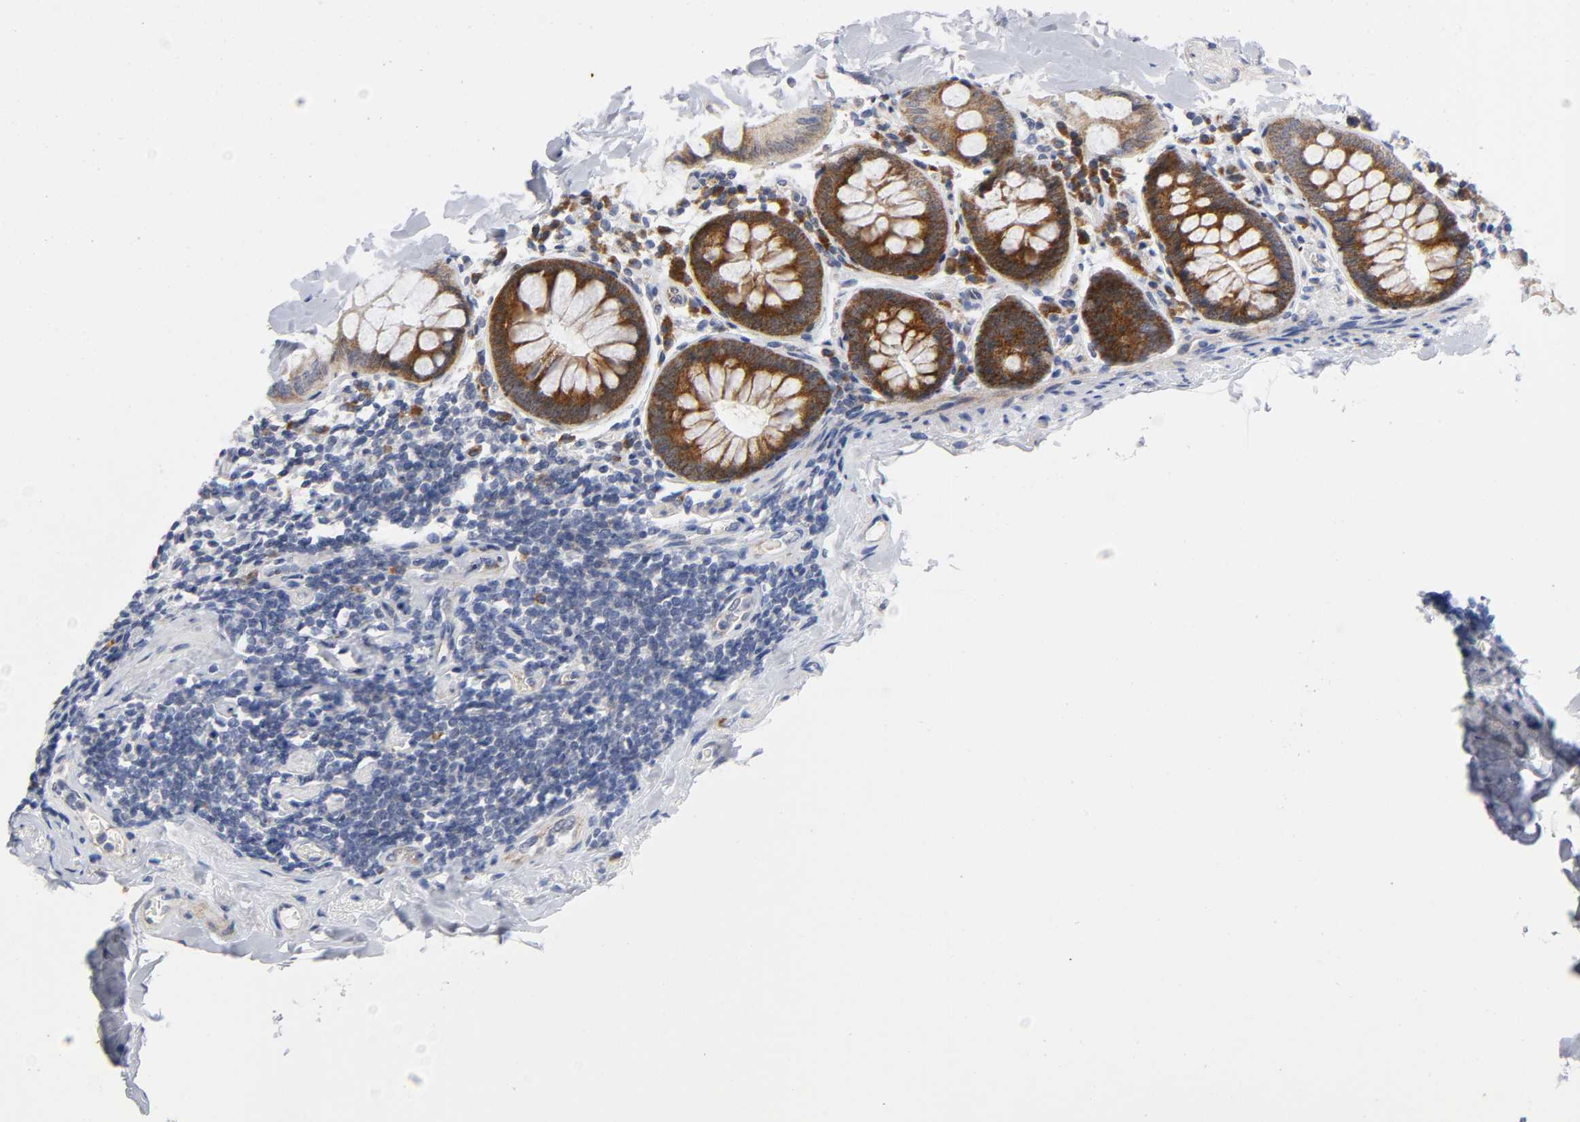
{"staining": {"intensity": "negative", "quantity": "none", "location": "none"}, "tissue": "colon", "cell_type": "Endothelial cells", "image_type": "normal", "snomed": [{"axis": "morphology", "description": "Normal tissue, NOS"}, {"axis": "topography", "description": "Colon"}], "caption": "DAB immunohistochemical staining of benign colon reveals no significant positivity in endothelial cells.", "gene": "EIF5", "patient": {"sex": "female", "age": 61}}